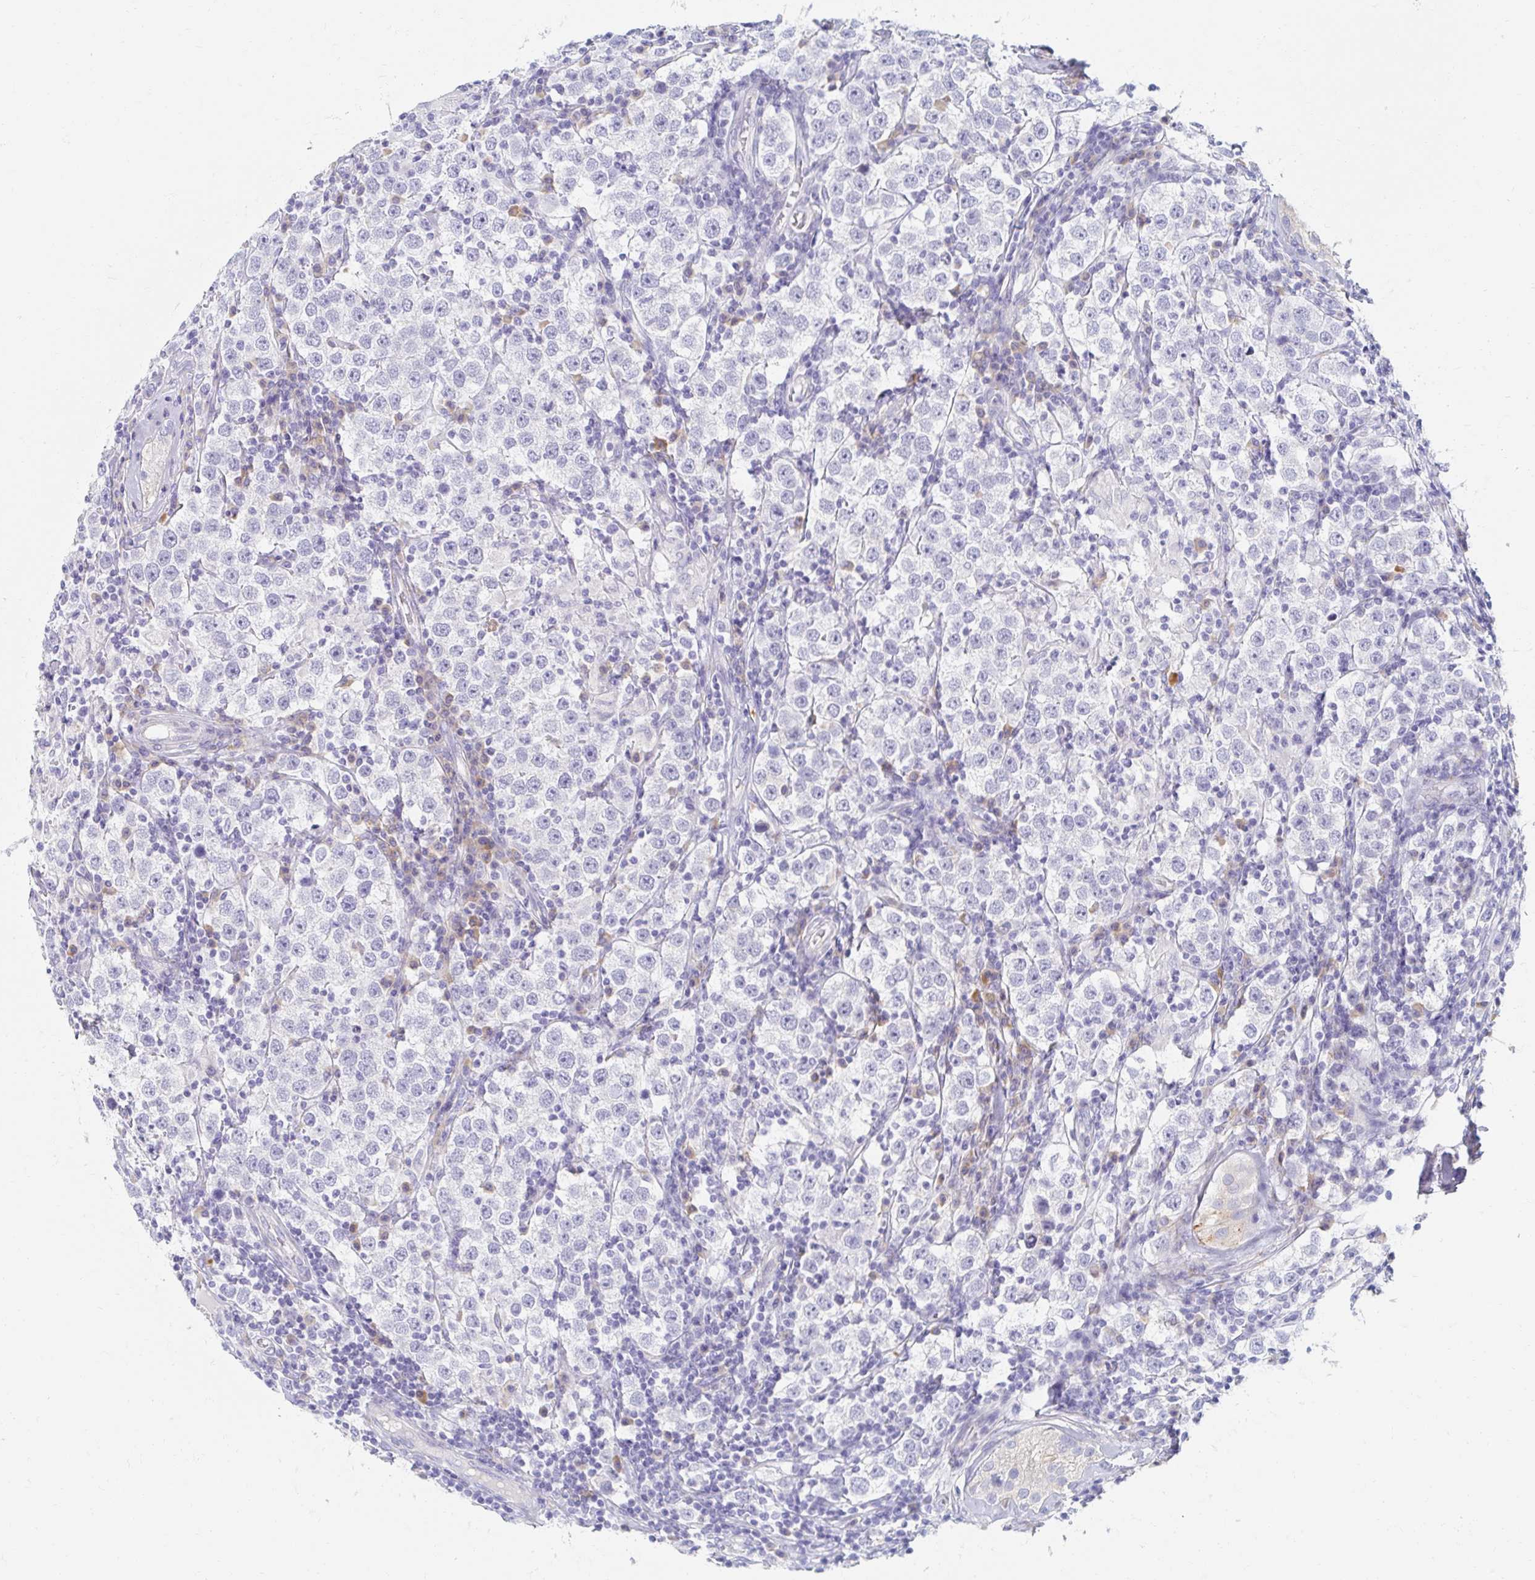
{"staining": {"intensity": "negative", "quantity": "none", "location": "none"}, "tissue": "urothelial cancer", "cell_type": "Tumor cells", "image_type": "cancer", "snomed": [{"axis": "morphology", "description": "Normal tissue, NOS"}, {"axis": "morphology", "description": "Urothelial carcinoma, High grade"}, {"axis": "morphology", "description": "Seminoma, NOS"}, {"axis": "morphology", "description": "Carcinoma, Embryonal, NOS"}, {"axis": "topography", "description": "Urinary bladder"}, {"axis": "topography", "description": "Testis"}], "caption": "Micrograph shows no significant protein positivity in tumor cells of urothelial cancer. The staining was performed using DAB (3,3'-diaminobenzidine) to visualize the protein expression in brown, while the nuclei were stained in blue with hematoxylin (Magnification: 20x).", "gene": "MYLK2", "patient": {"sex": "male", "age": 41}}